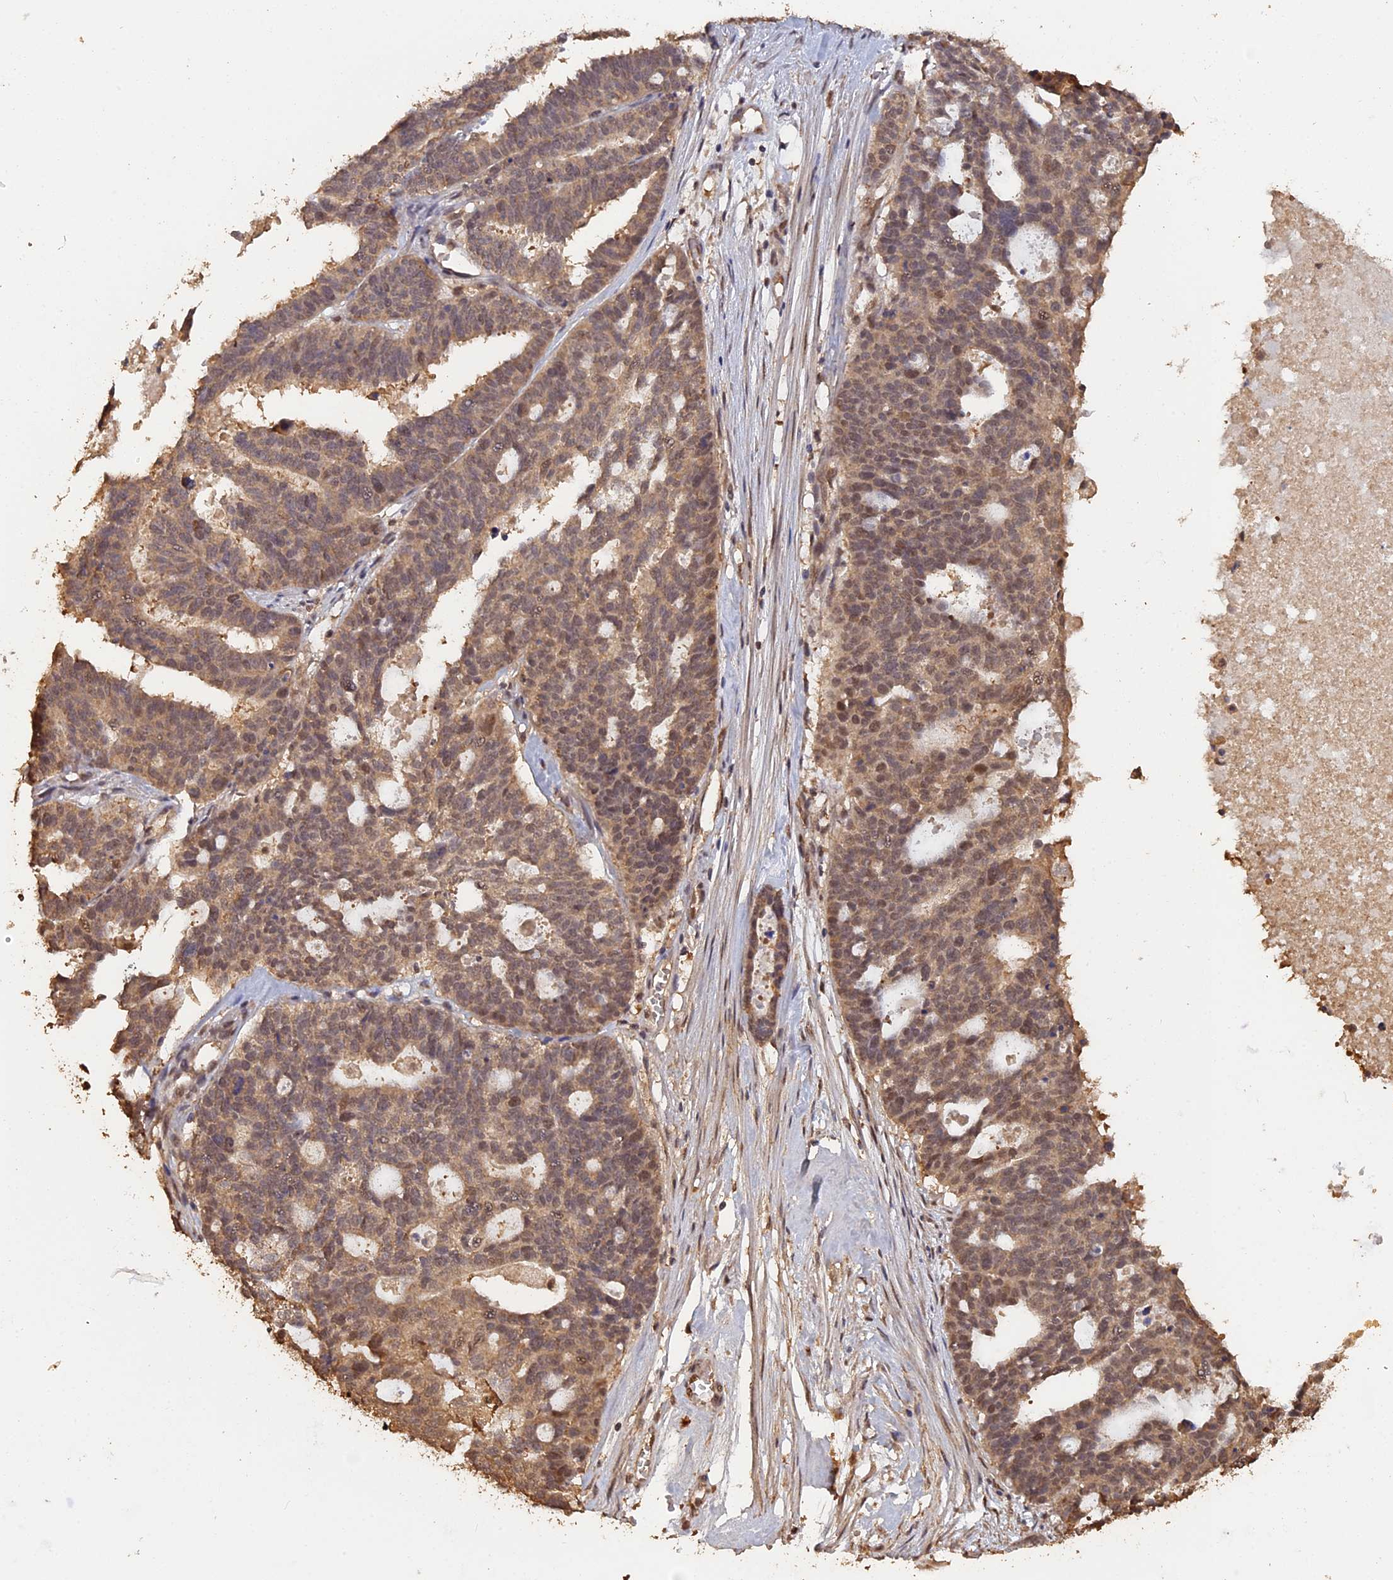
{"staining": {"intensity": "moderate", "quantity": ">75%", "location": "cytoplasmic/membranous,nuclear"}, "tissue": "ovarian cancer", "cell_type": "Tumor cells", "image_type": "cancer", "snomed": [{"axis": "morphology", "description": "Cystadenocarcinoma, serous, NOS"}, {"axis": "topography", "description": "Ovary"}], "caption": "Protein staining demonstrates moderate cytoplasmic/membranous and nuclear staining in about >75% of tumor cells in serous cystadenocarcinoma (ovarian). The staining was performed using DAB to visualize the protein expression in brown, while the nuclei were stained in blue with hematoxylin (Magnification: 20x).", "gene": "PSMC6", "patient": {"sex": "female", "age": 59}}